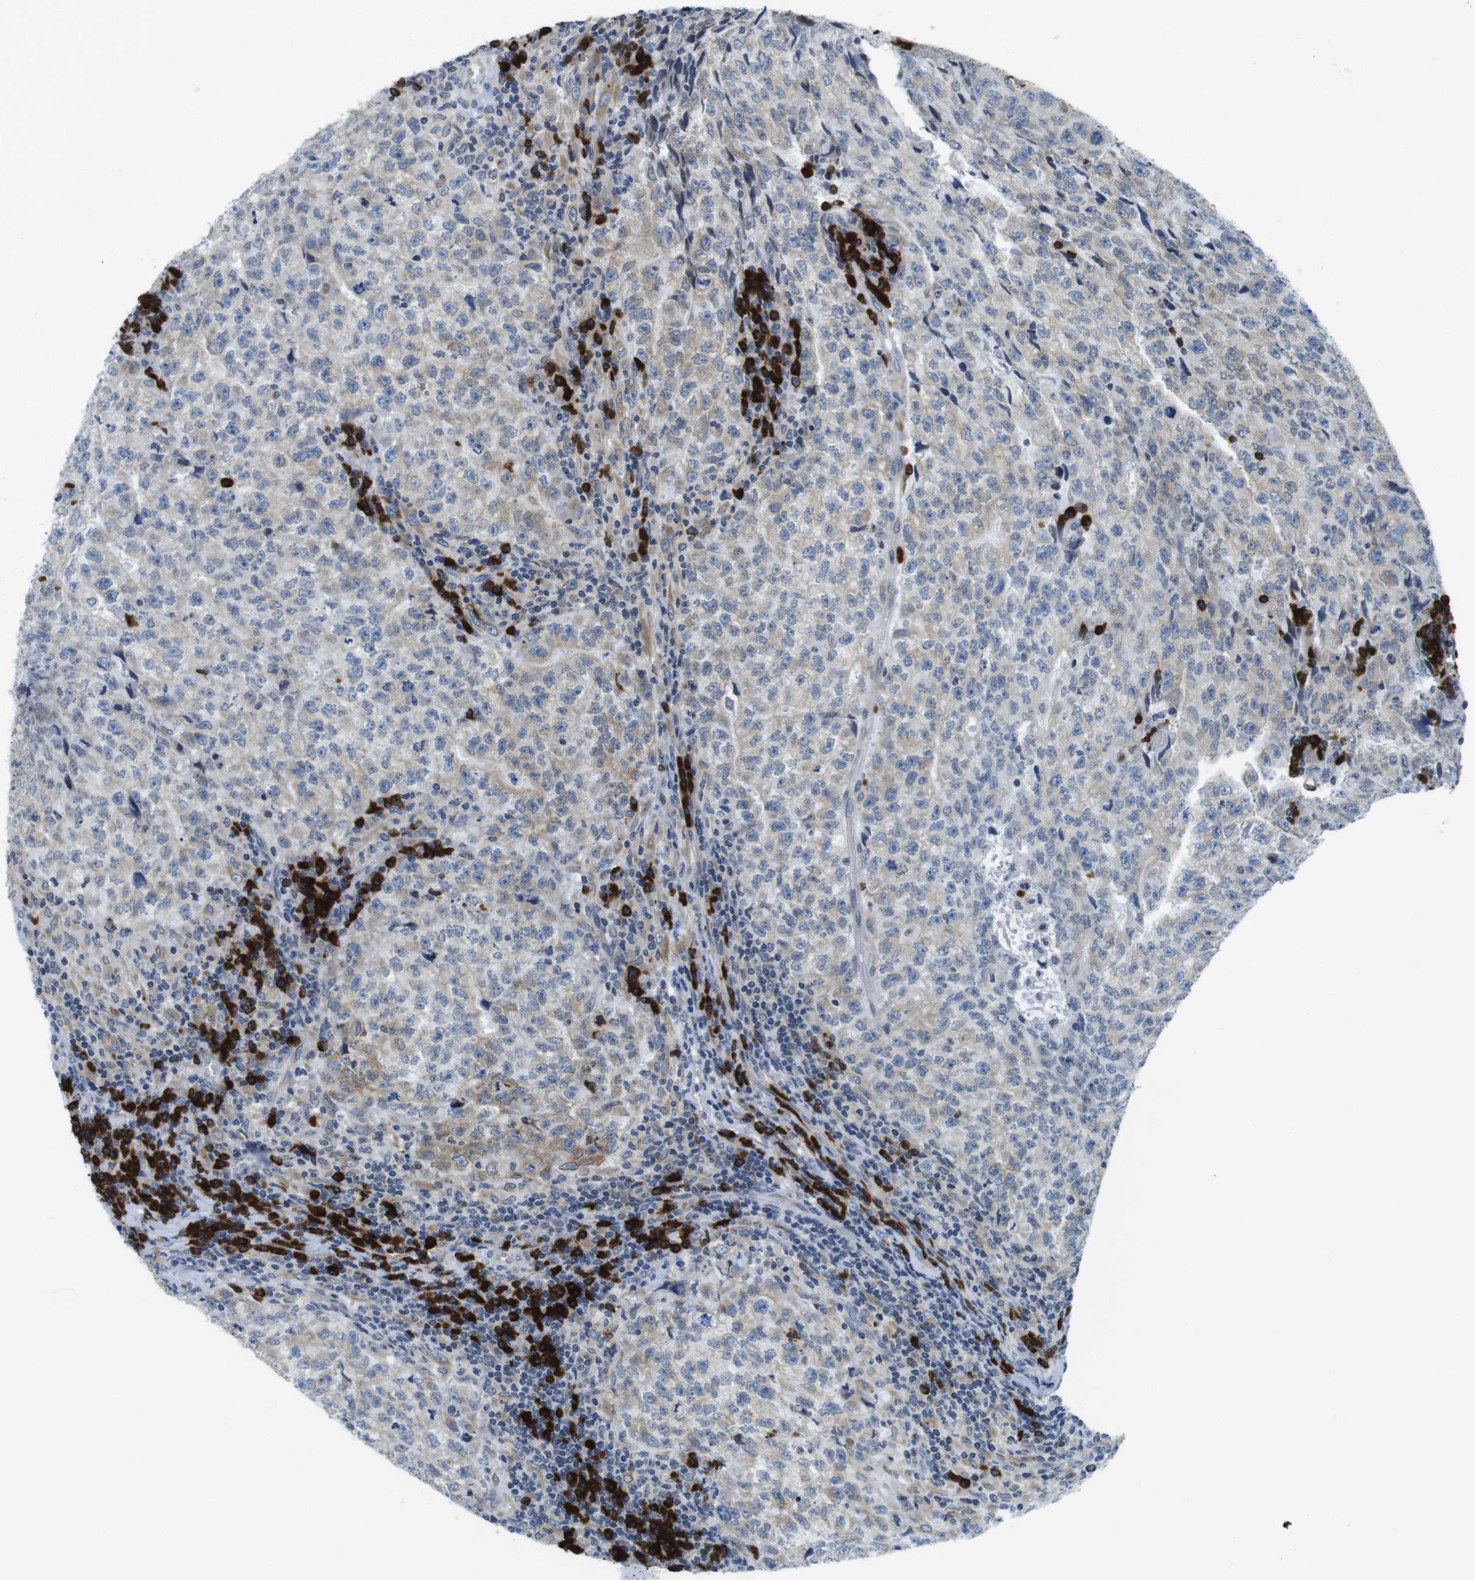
{"staining": {"intensity": "weak", "quantity": ">75%", "location": "cytoplasmic/membranous"}, "tissue": "testis cancer", "cell_type": "Tumor cells", "image_type": "cancer", "snomed": [{"axis": "morphology", "description": "Necrosis, NOS"}, {"axis": "morphology", "description": "Carcinoma, Embryonal, NOS"}, {"axis": "topography", "description": "Testis"}], "caption": "This is an image of IHC staining of testis cancer (embryonal carcinoma), which shows weak positivity in the cytoplasmic/membranous of tumor cells.", "gene": "CLPTM1L", "patient": {"sex": "male", "age": 19}}